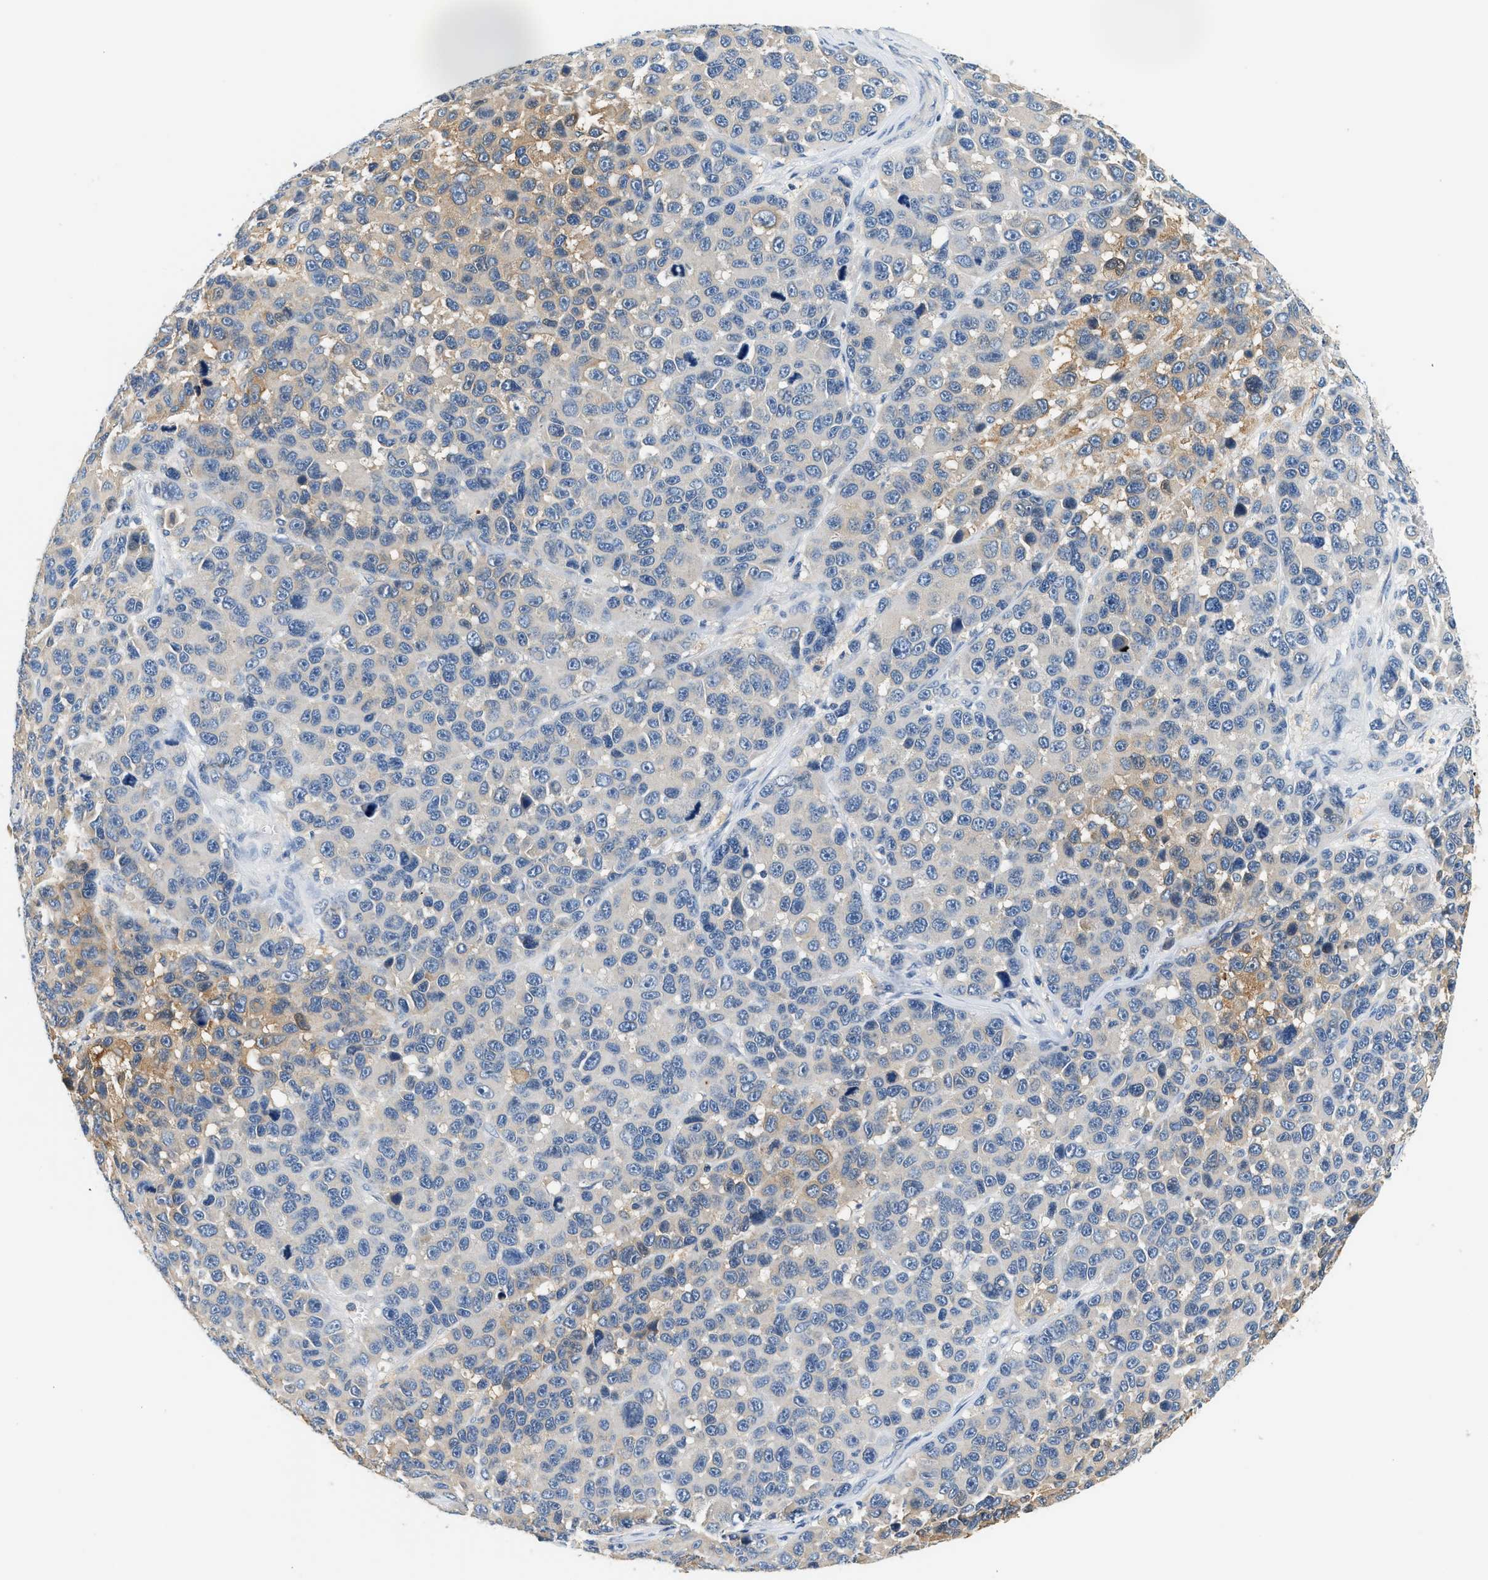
{"staining": {"intensity": "weak", "quantity": "<25%", "location": "cytoplasmic/membranous"}, "tissue": "melanoma", "cell_type": "Tumor cells", "image_type": "cancer", "snomed": [{"axis": "morphology", "description": "Malignant melanoma, NOS"}, {"axis": "topography", "description": "Skin"}], "caption": "Immunohistochemistry (IHC) image of human melanoma stained for a protein (brown), which exhibits no expression in tumor cells. (DAB IHC visualized using brightfield microscopy, high magnification).", "gene": "SLC35E1", "patient": {"sex": "male", "age": 53}}